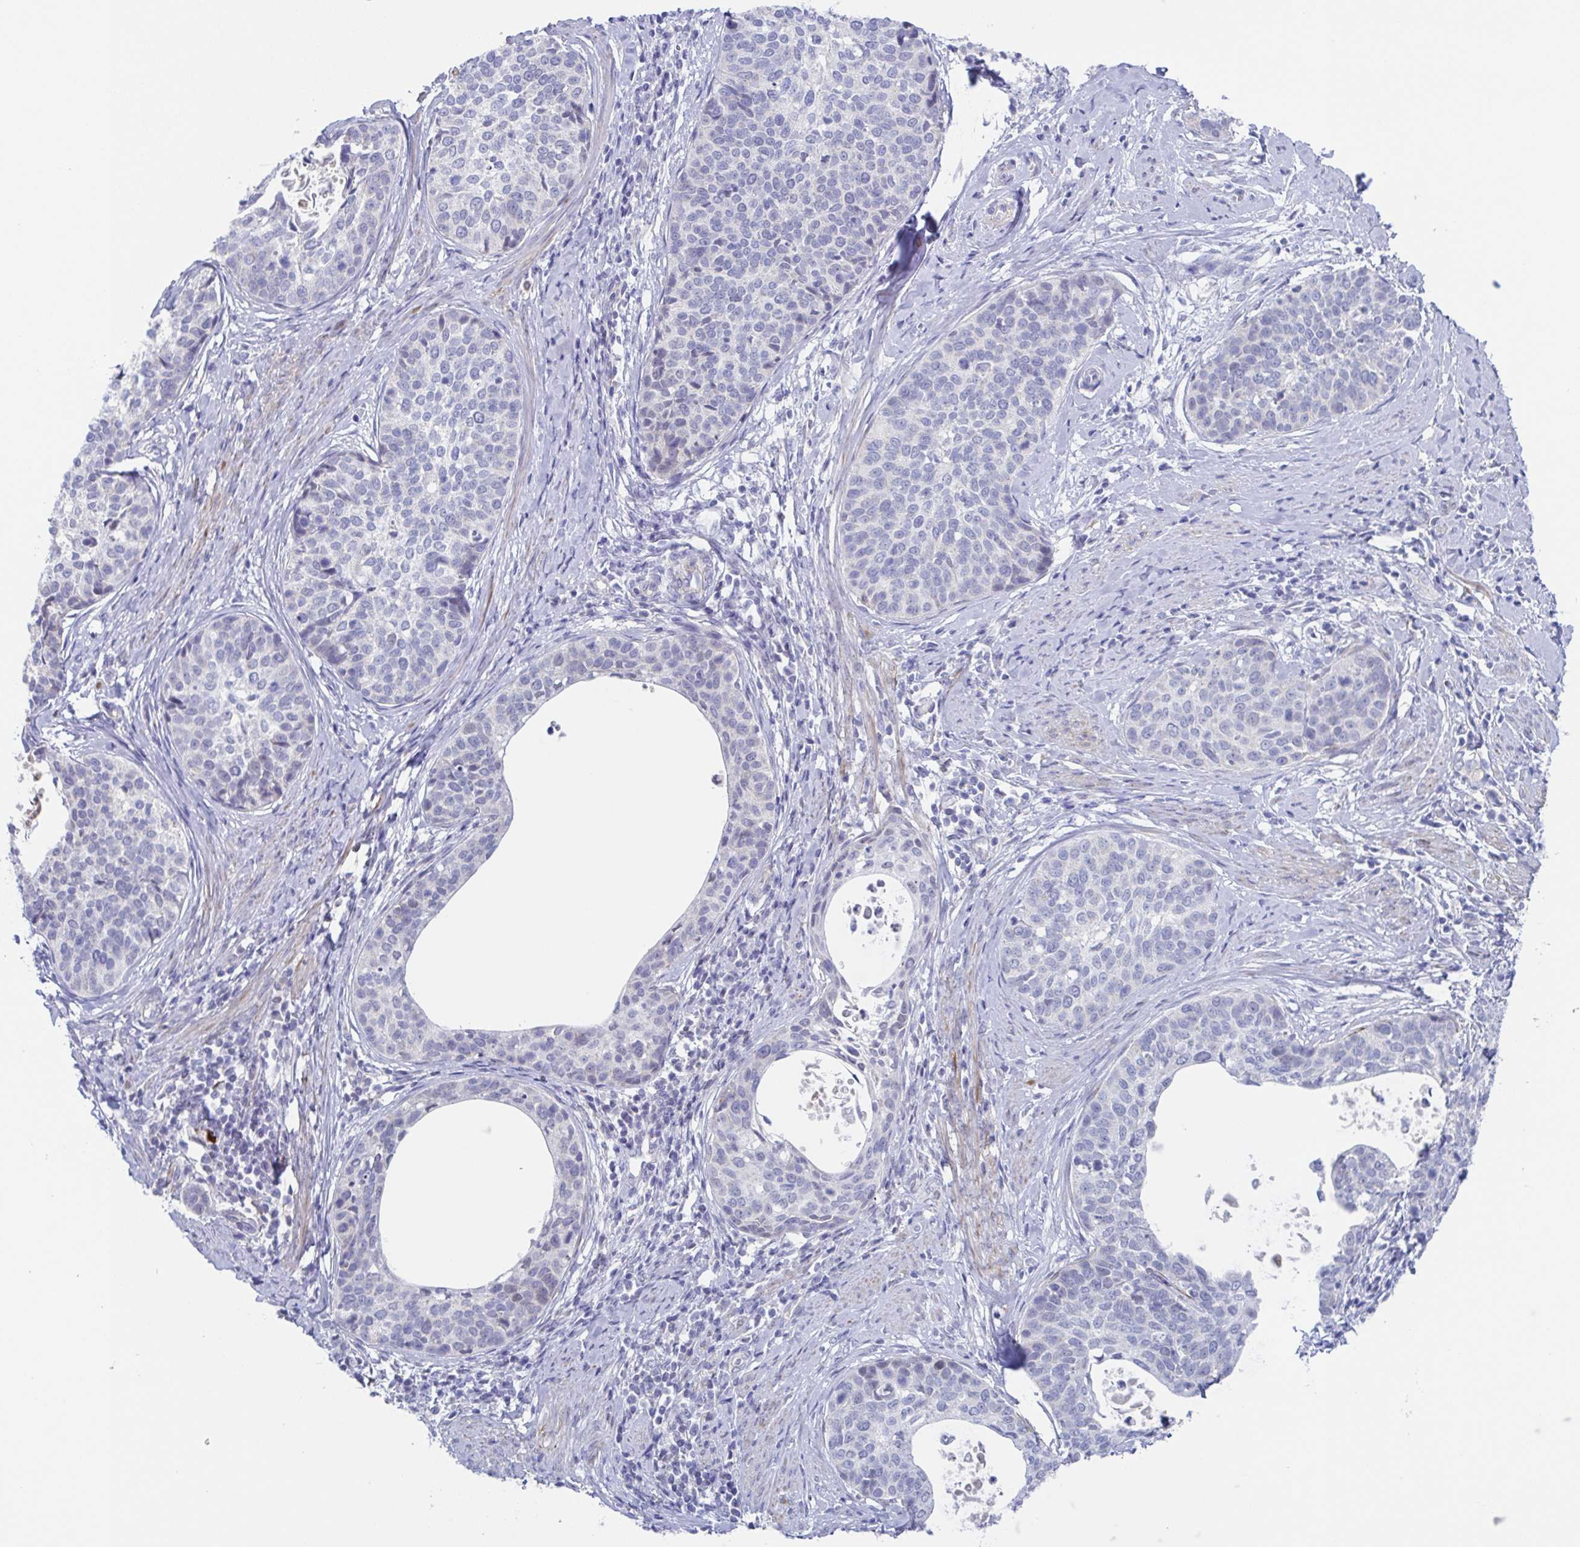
{"staining": {"intensity": "negative", "quantity": "none", "location": "none"}, "tissue": "cervical cancer", "cell_type": "Tumor cells", "image_type": "cancer", "snomed": [{"axis": "morphology", "description": "Squamous cell carcinoma, NOS"}, {"axis": "topography", "description": "Cervix"}], "caption": "Tumor cells are negative for brown protein staining in cervical cancer (squamous cell carcinoma). (Stains: DAB (3,3'-diaminobenzidine) IHC with hematoxylin counter stain, Microscopy: brightfield microscopy at high magnification).", "gene": "PBOV1", "patient": {"sex": "female", "age": 69}}